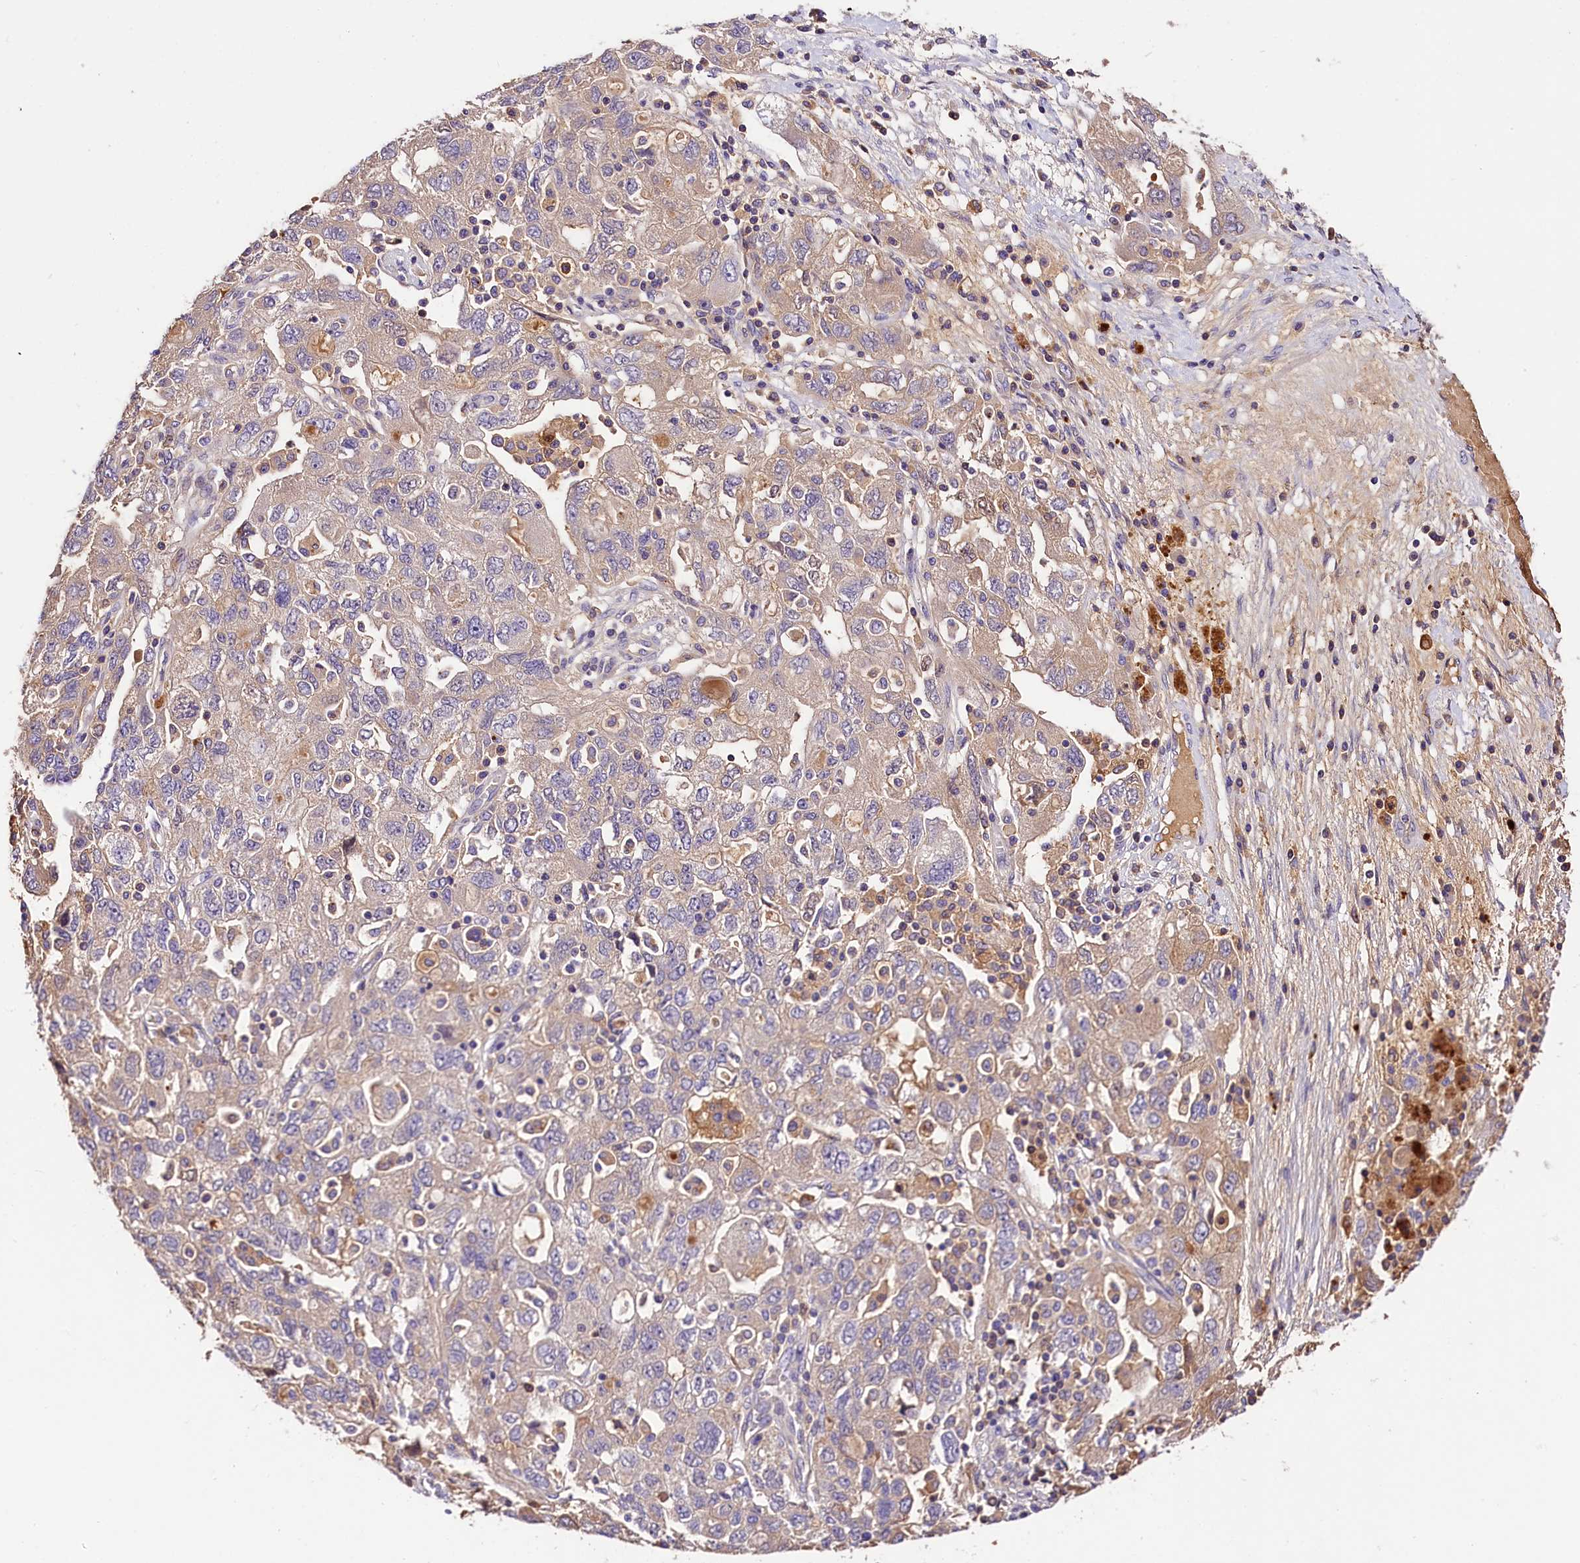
{"staining": {"intensity": "moderate", "quantity": "<25%", "location": "cytoplasmic/membranous"}, "tissue": "ovarian cancer", "cell_type": "Tumor cells", "image_type": "cancer", "snomed": [{"axis": "morphology", "description": "Carcinoma, NOS"}, {"axis": "morphology", "description": "Cystadenocarcinoma, serous, NOS"}, {"axis": "topography", "description": "Ovary"}], "caption": "Carcinoma (ovarian) tissue demonstrates moderate cytoplasmic/membranous expression in about <25% of tumor cells, visualized by immunohistochemistry.", "gene": "ARMC6", "patient": {"sex": "female", "age": 69}}